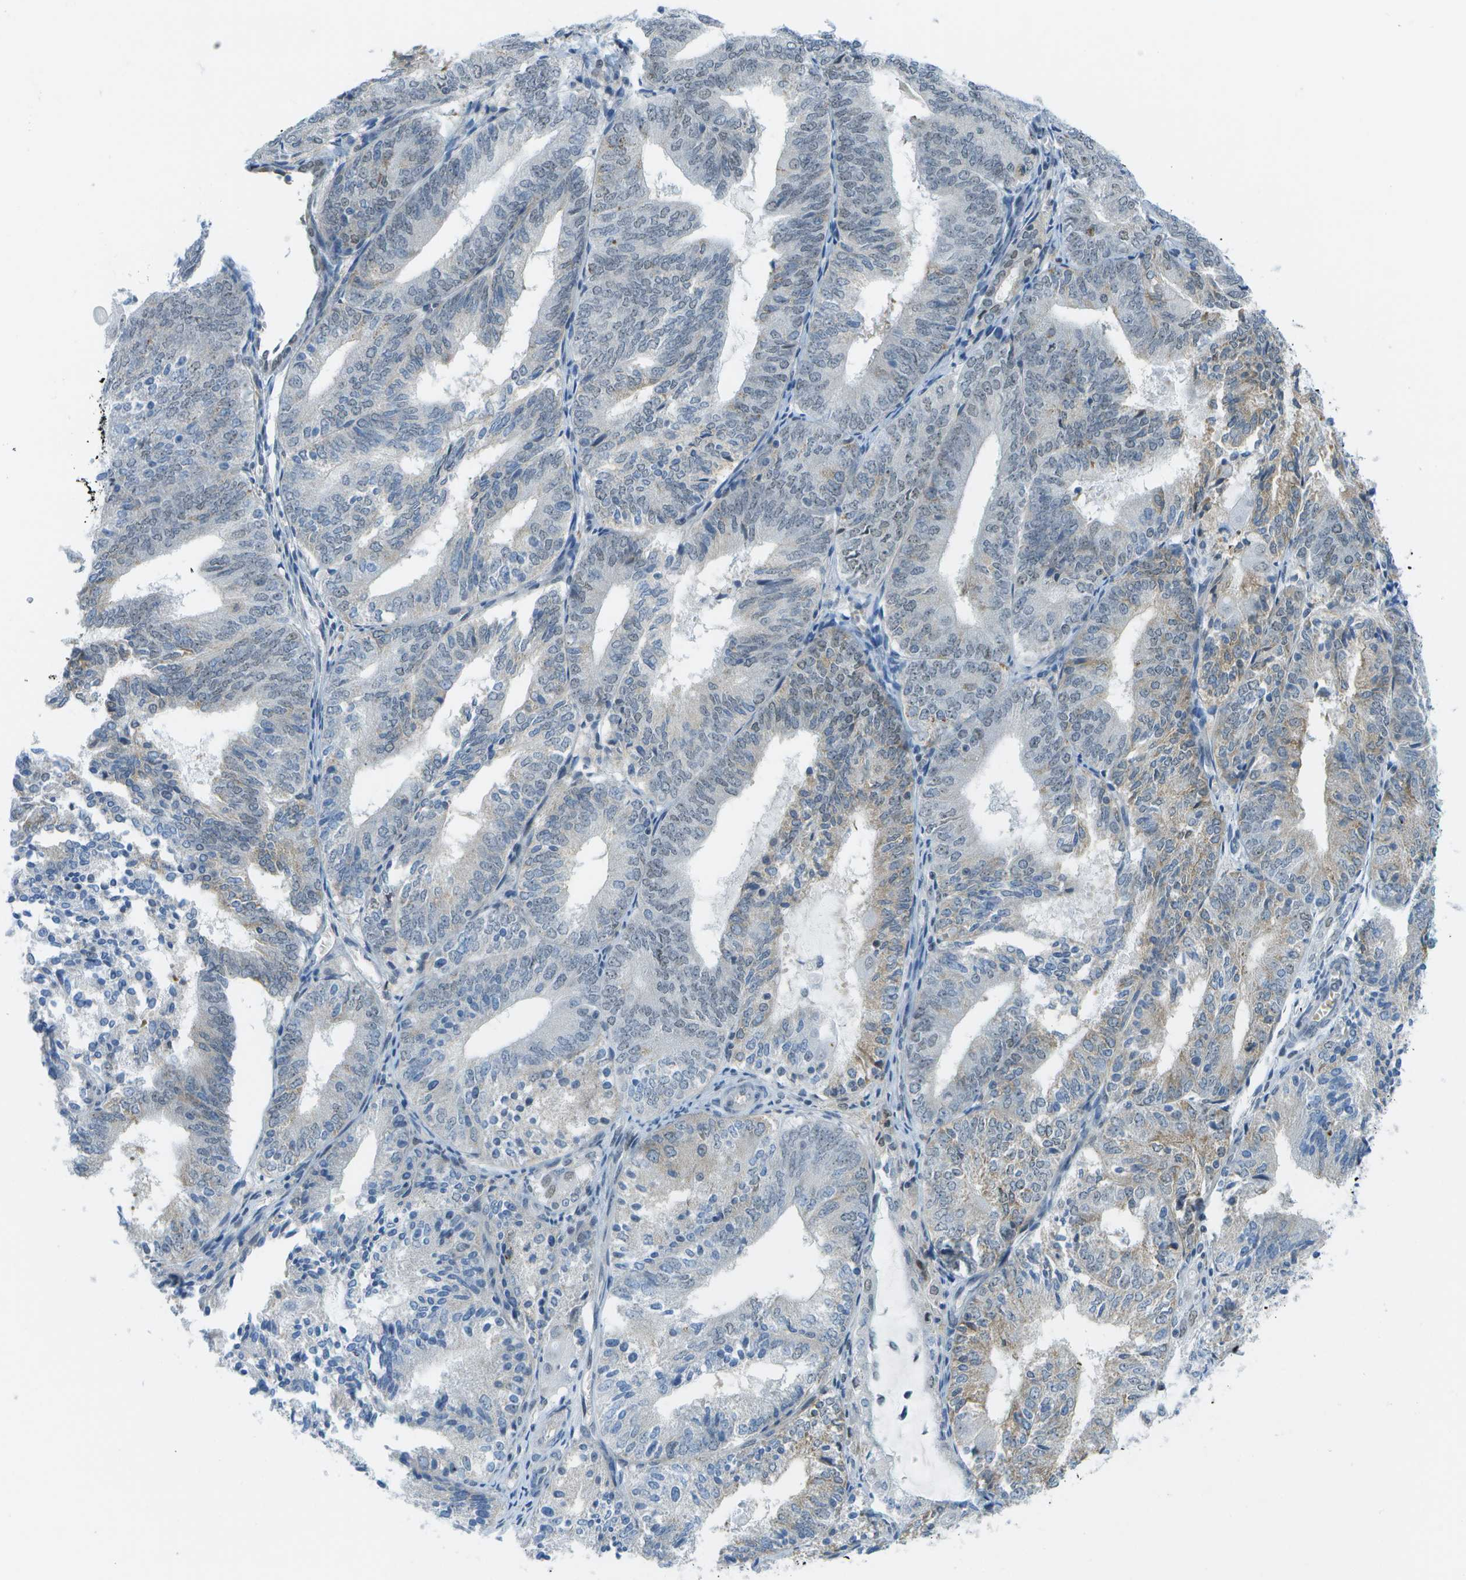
{"staining": {"intensity": "moderate", "quantity": "<25%", "location": "cytoplasmic/membranous,nuclear"}, "tissue": "endometrial cancer", "cell_type": "Tumor cells", "image_type": "cancer", "snomed": [{"axis": "morphology", "description": "Adenocarcinoma, NOS"}, {"axis": "topography", "description": "Endometrium"}], "caption": "Moderate cytoplasmic/membranous and nuclear staining is appreciated in about <25% of tumor cells in endometrial cancer (adenocarcinoma). (DAB (3,3'-diaminobenzidine) = brown stain, brightfield microscopy at high magnification).", "gene": "PITHD1", "patient": {"sex": "female", "age": 81}}